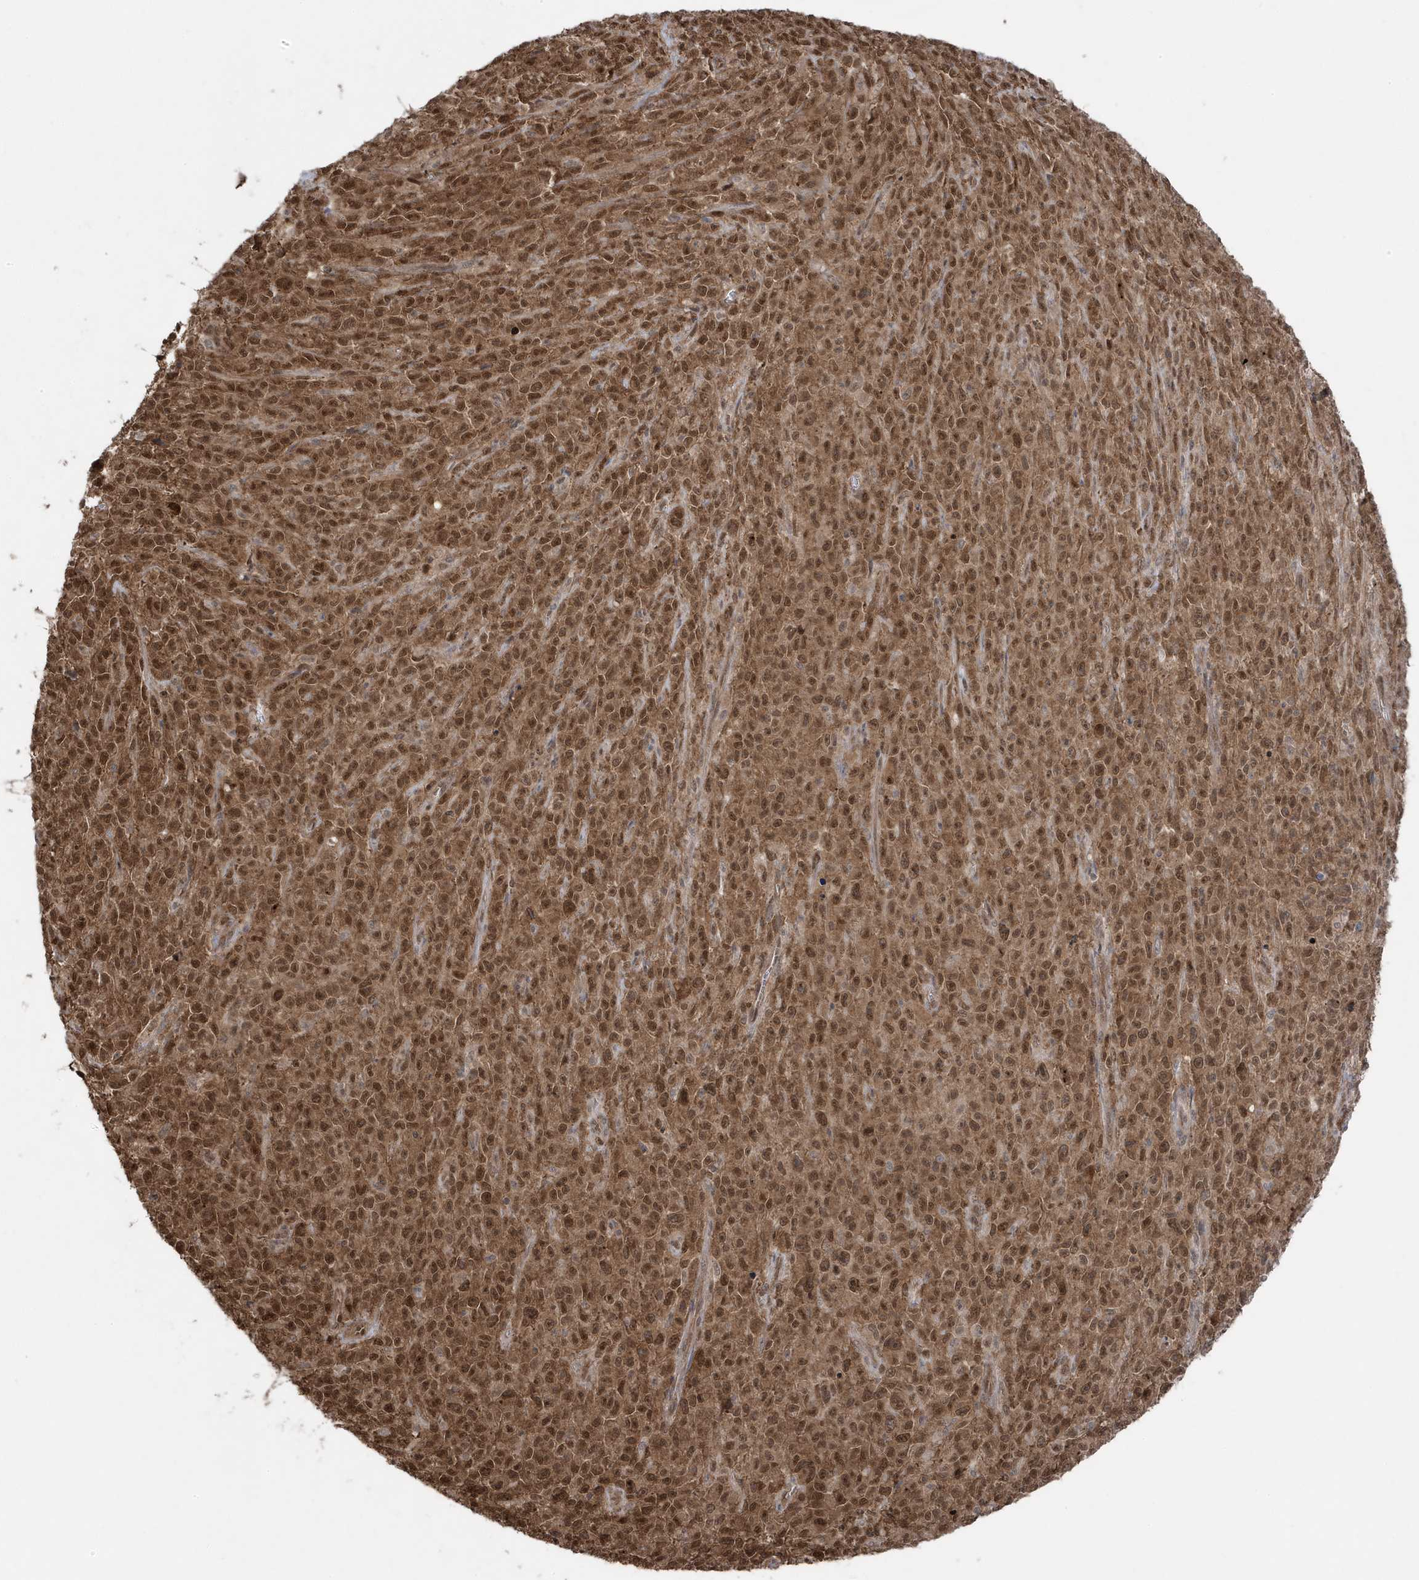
{"staining": {"intensity": "moderate", "quantity": ">75%", "location": "cytoplasmic/membranous,nuclear"}, "tissue": "melanoma", "cell_type": "Tumor cells", "image_type": "cancer", "snomed": [{"axis": "morphology", "description": "Malignant melanoma, NOS"}, {"axis": "topography", "description": "Skin"}], "caption": "Malignant melanoma tissue exhibits moderate cytoplasmic/membranous and nuclear positivity in about >75% of tumor cells, visualized by immunohistochemistry.", "gene": "MAPK1IP1L", "patient": {"sex": "female", "age": 82}}